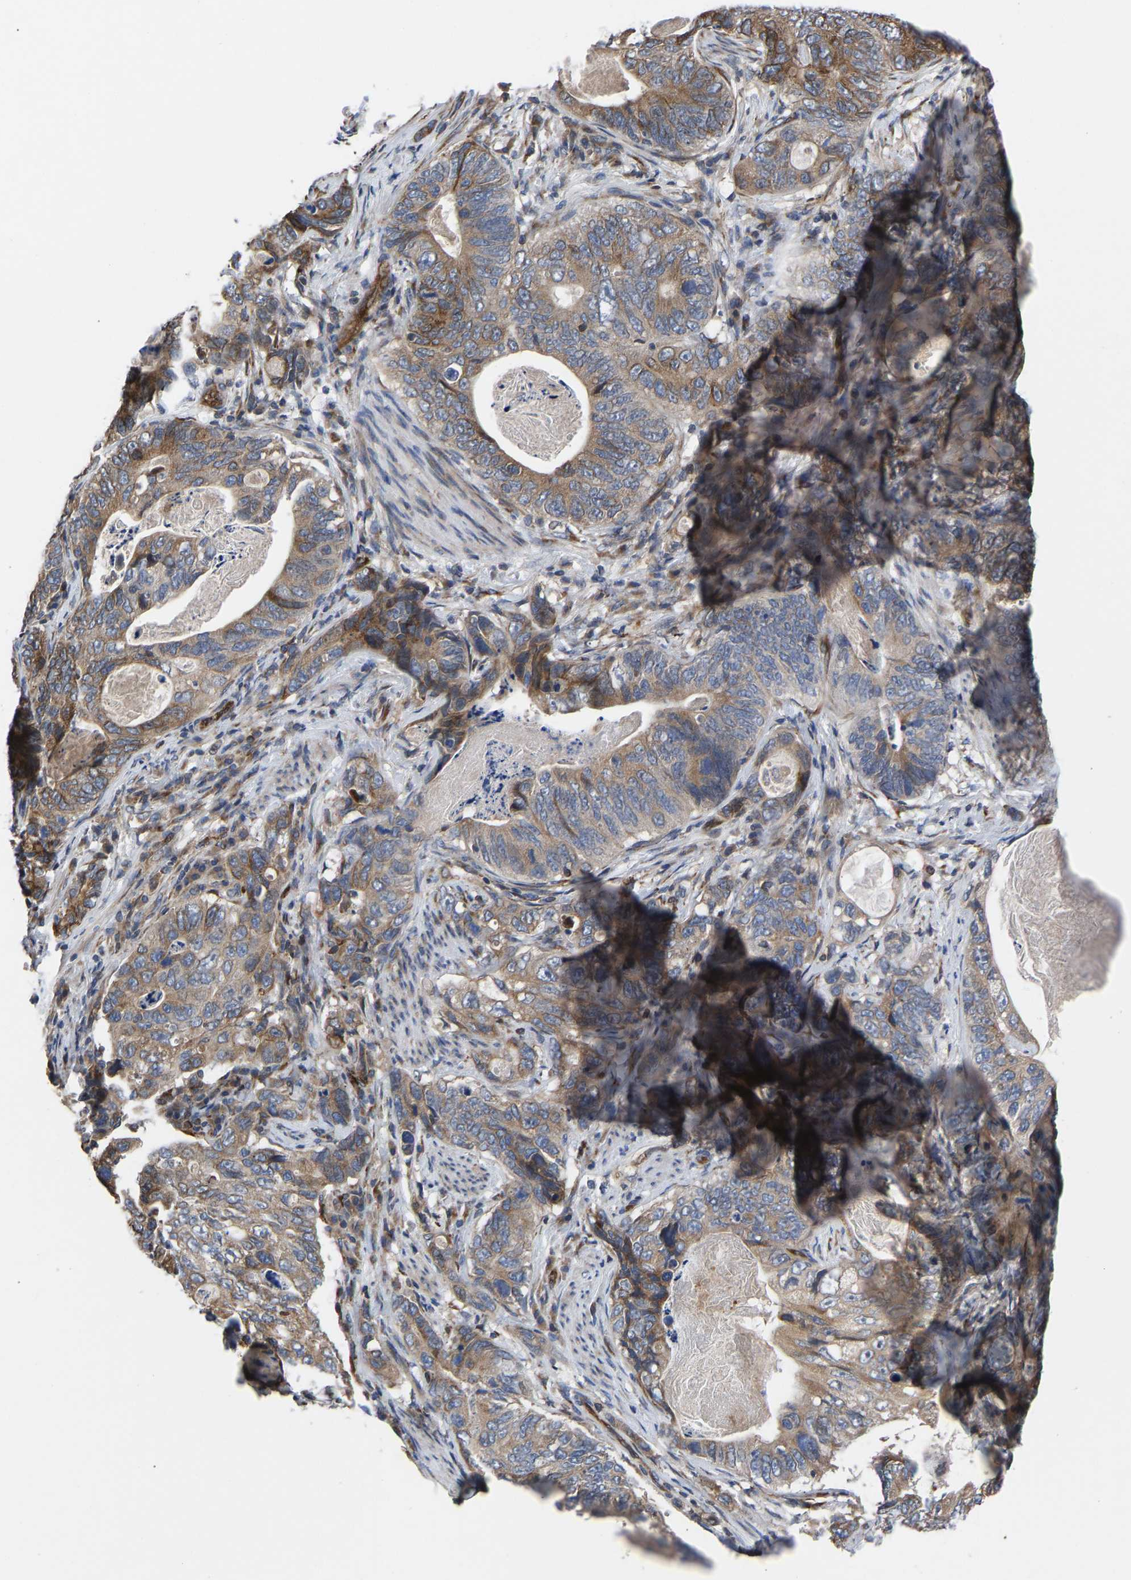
{"staining": {"intensity": "moderate", "quantity": ">75%", "location": "cytoplasmic/membranous"}, "tissue": "stomach cancer", "cell_type": "Tumor cells", "image_type": "cancer", "snomed": [{"axis": "morphology", "description": "Normal tissue, NOS"}, {"axis": "morphology", "description": "Adenocarcinoma, NOS"}, {"axis": "topography", "description": "Stomach"}], "caption": "IHC image of neoplastic tissue: stomach cancer stained using IHC shows medium levels of moderate protein expression localized specifically in the cytoplasmic/membranous of tumor cells, appearing as a cytoplasmic/membranous brown color.", "gene": "FRRS1", "patient": {"sex": "female", "age": 89}}